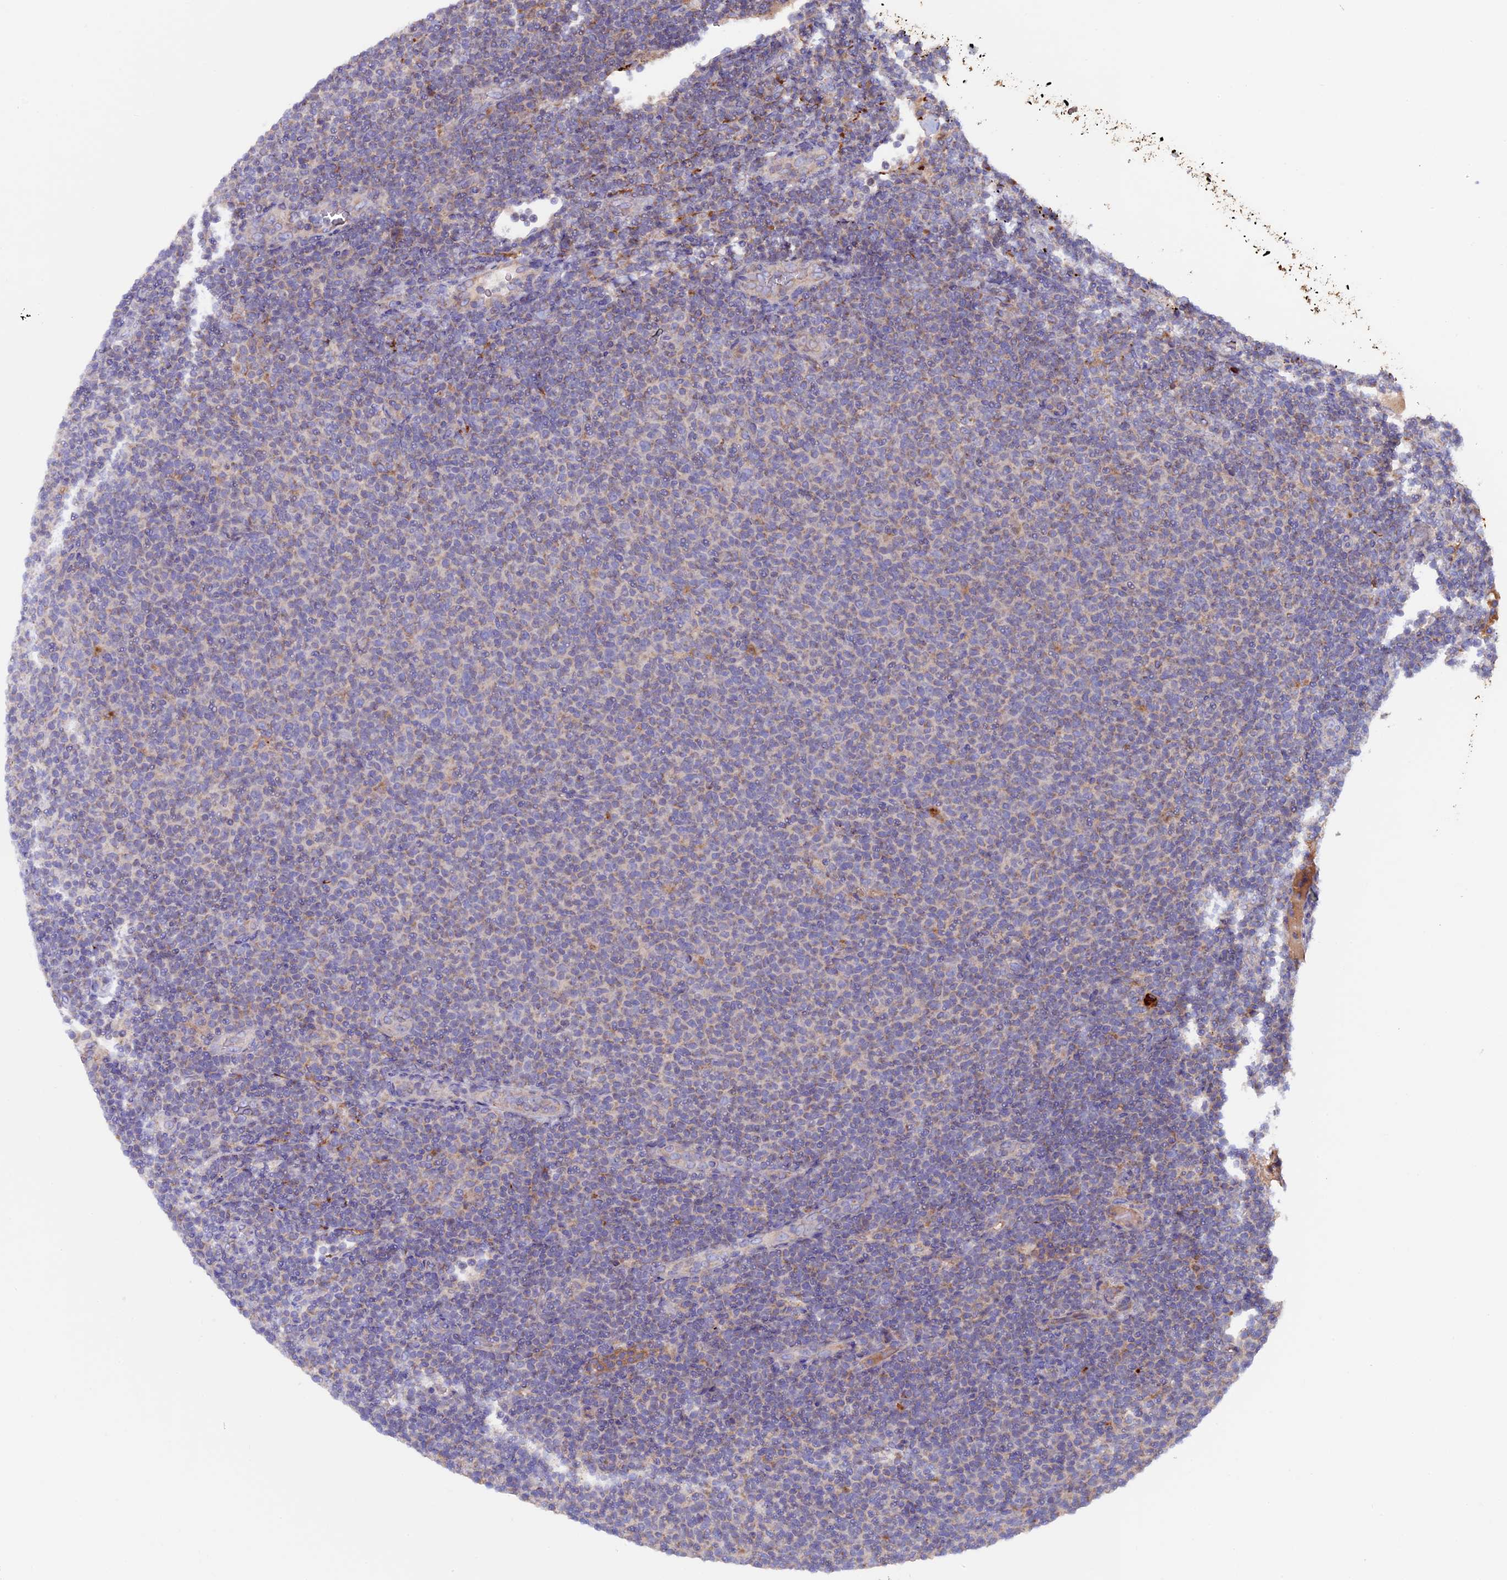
{"staining": {"intensity": "weak", "quantity": "<25%", "location": "cytoplasmic/membranous"}, "tissue": "lymphoma", "cell_type": "Tumor cells", "image_type": "cancer", "snomed": [{"axis": "morphology", "description": "Malignant lymphoma, non-Hodgkin's type, Low grade"}, {"axis": "topography", "description": "Lymph node"}], "caption": "This is a image of immunohistochemistry (IHC) staining of low-grade malignant lymphoma, non-Hodgkin's type, which shows no expression in tumor cells.", "gene": "PTPN9", "patient": {"sex": "male", "age": 66}}